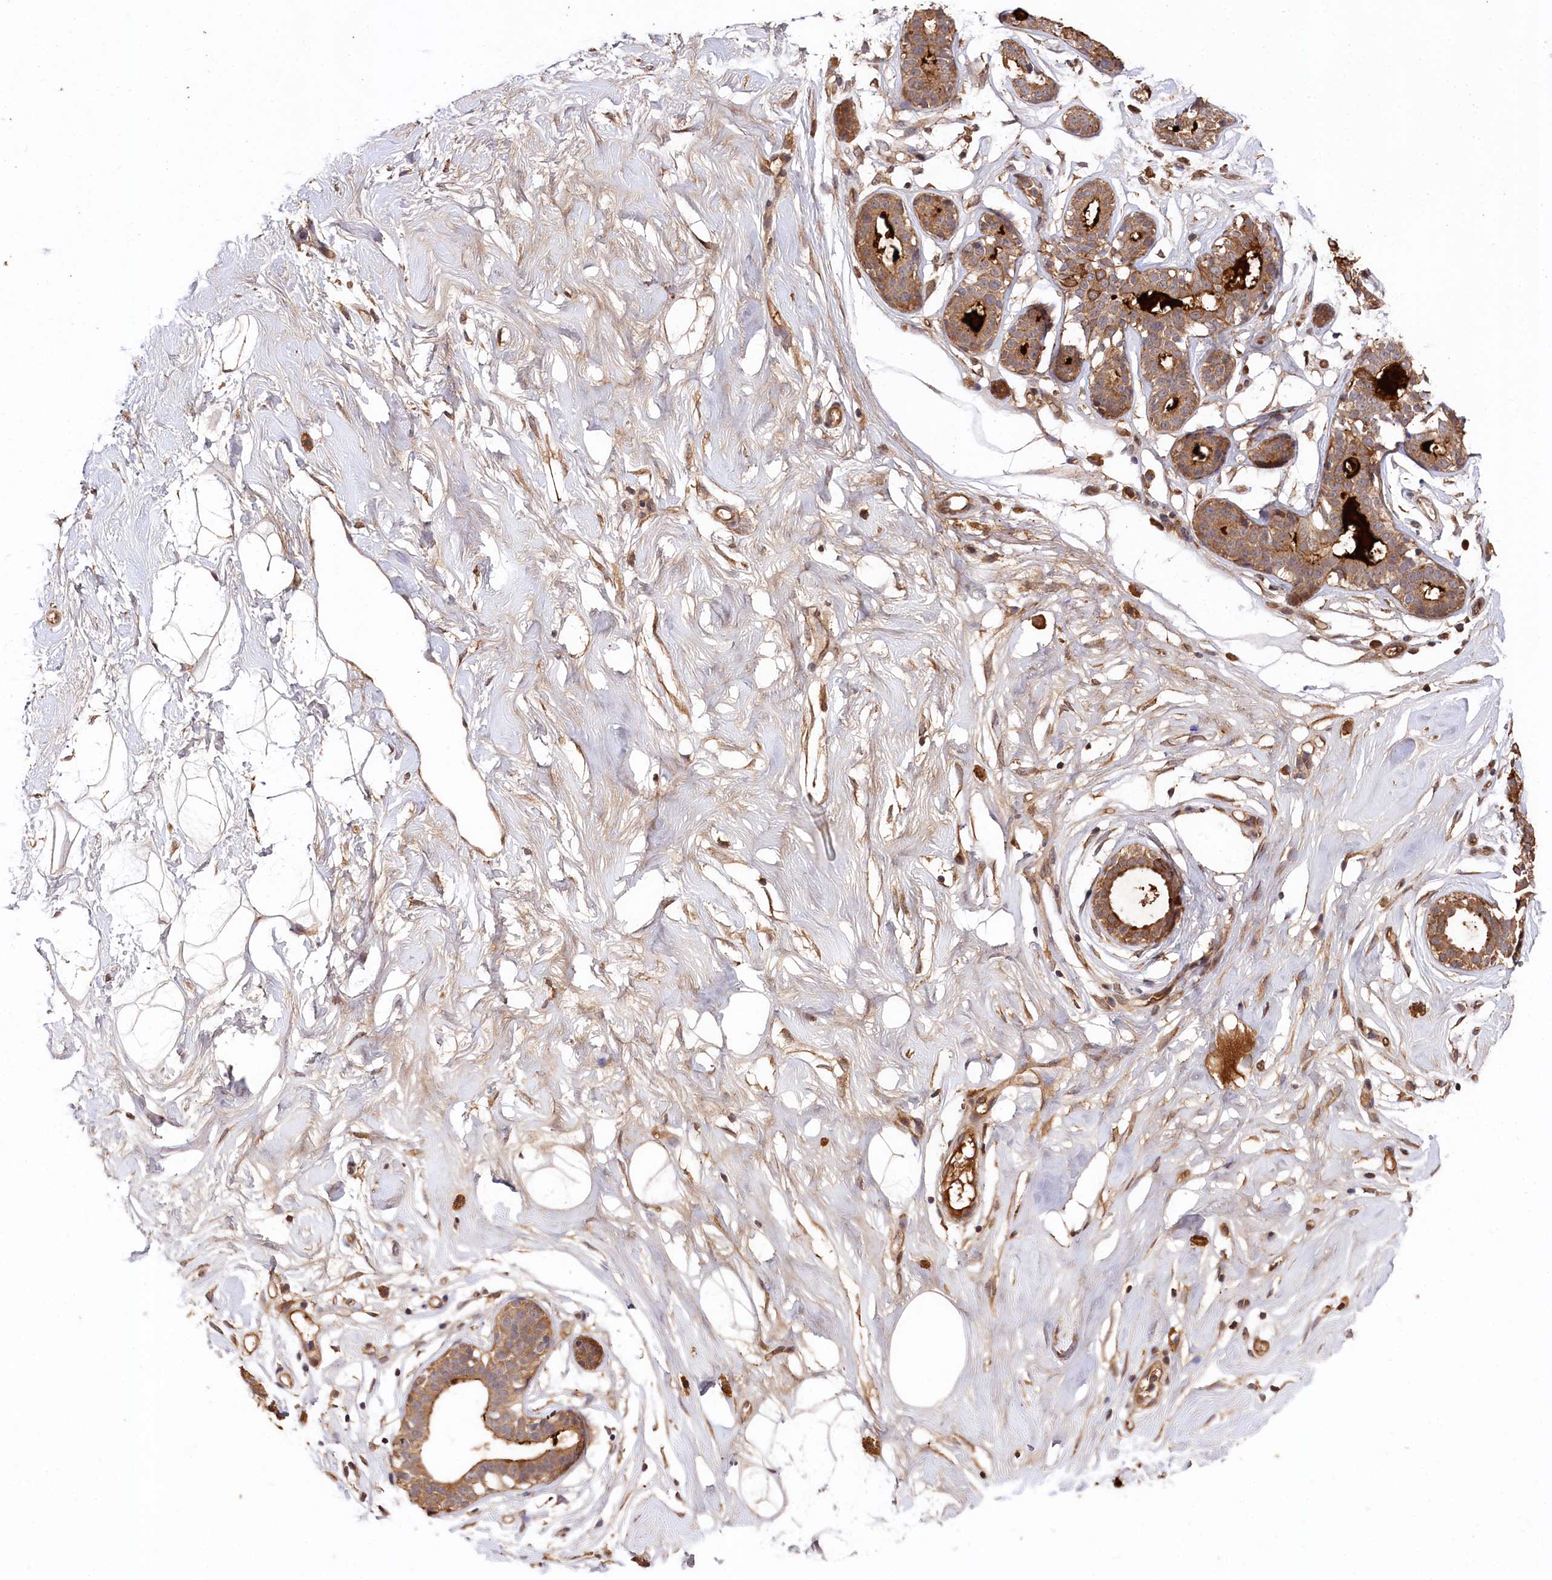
{"staining": {"intensity": "weak", "quantity": ">75%", "location": "cytoplasmic/membranous"}, "tissue": "breast", "cell_type": "Adipocytes", "image_type": "normal", "snomed": [{"axis": "morphology", "description": "Normal tissue, NOS"}, {"axis": "morphology", "description": "Adenoma, NOS"}, {"axis": "topography", "description": "Breast"}], "caption": "The photomicrograph displays immunohistochemical staining of normal breast. There is weak cytoplasmic/membranous positivity is identified in about >75% of adipocytes.", "gene": "MCF2L2", "patient": {"sex": "female", "age": 23}}